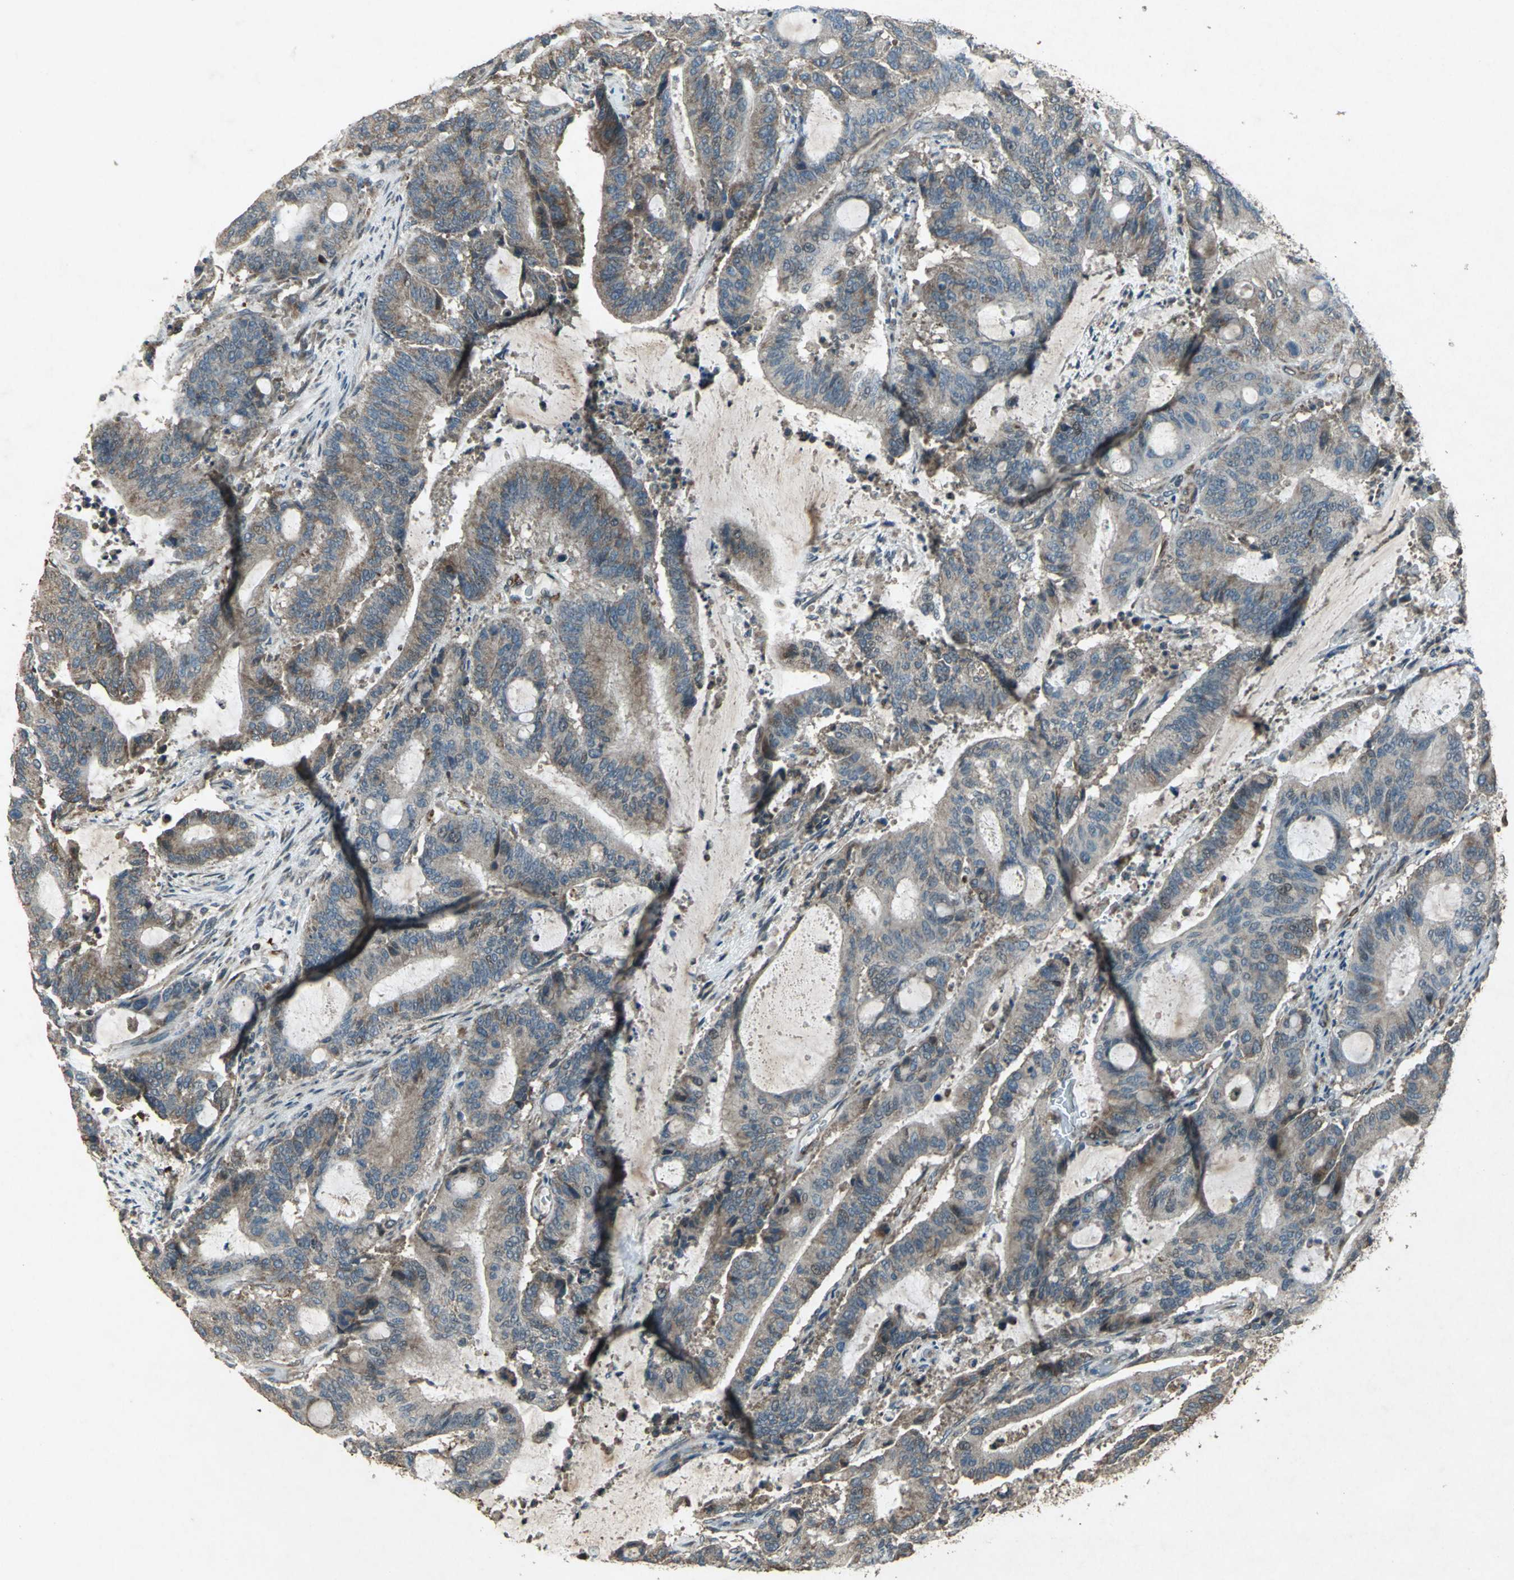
{"staining": {"intensity": "weak", "quantity": ">75%", "location": "cytoplasmic/membranous"}, "tissue": "liver cancer", "cell_type": "Tumor cells", "image_type": "cancer", "snomed": [{"axis": "morphology", "description": "Cholangiocarcinoma"}, {"axis": "topography", "description": "Liver"}], "caption": "Immunohistochemistry of liver cancer (cholangiocarcinoma) demonstrates low levels of weak cytoplasmic/membranous staining in about >75% of tumor cells. (DAB (3,3'-diaminobenzidine) IHC with brightfield microscopy, high magnification).", "gene": "SEPTIN4", "patient": {"sex": "female", "age": 73}}